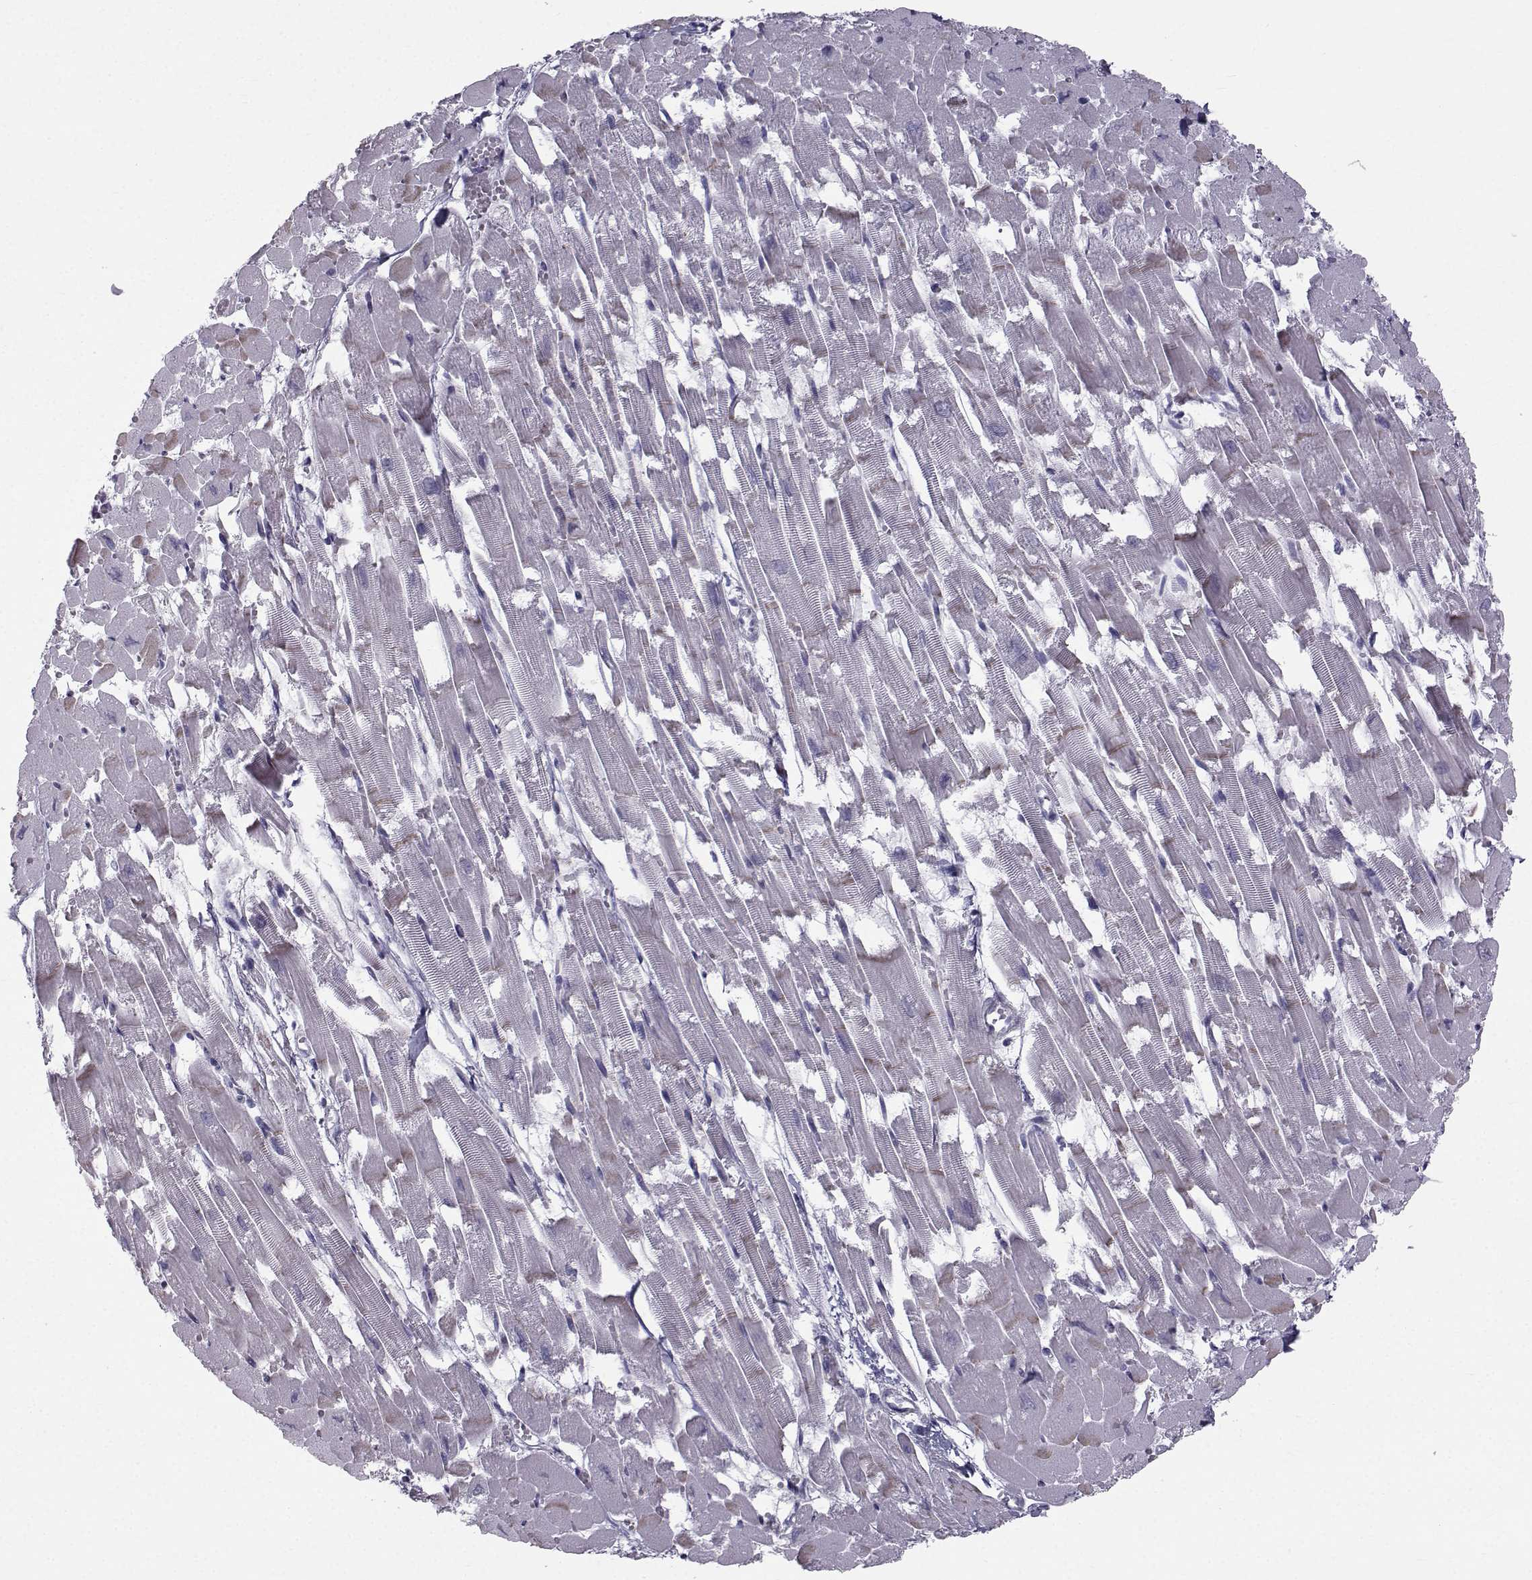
{"staining": {"intensity": "weak", "quantity": "<25%", "location": "cytoplasmic/membranous"}, "tissue": "heart muscle", "cell_type": "Cardiomyocytes", "image_type": "normal", "snomed": [{"axis": "morphology", "description": "Normal tissue, NOS"}, {"axis": "topography", "description": "Heart"}], "caption": "High magnification brightfield microscopy of normal heart muscle stained with DAB (brown) and counterstained with hematoxylin (blue): cardiomyocytes show no significant expression.", "gene": "CALCR", "patient": {"sex": "female", "age": 52}}